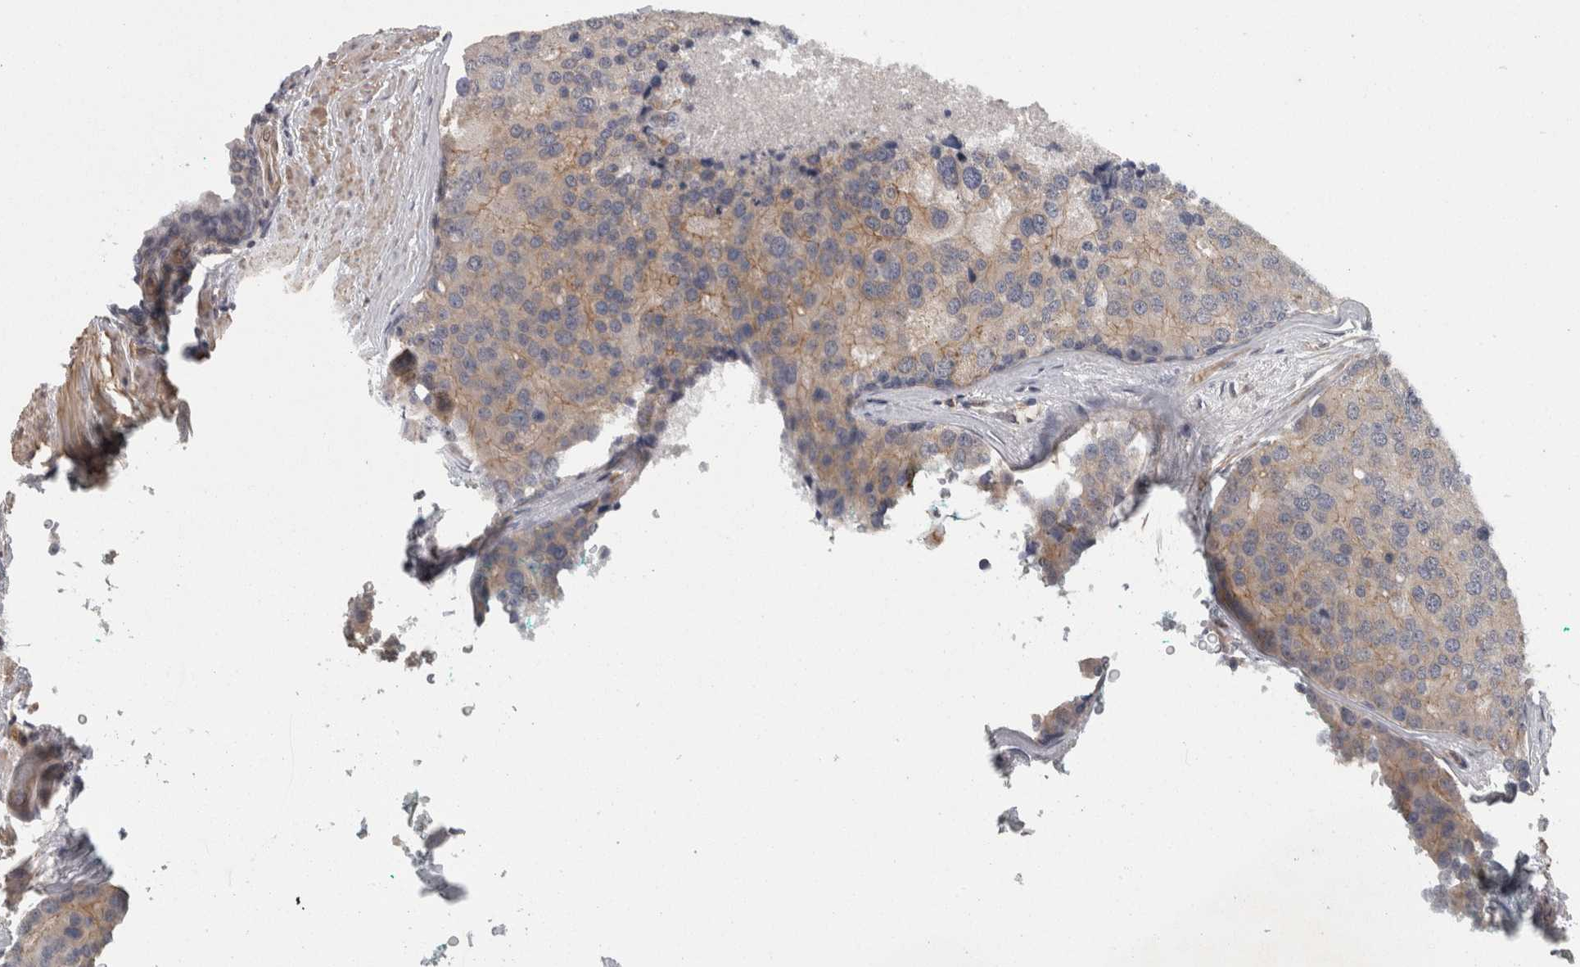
{"staining": {"intensity": "weak", "quantity": "25%-75%", "location": "cytoplasmic/membranous"}, "tissue": "prostate cancer", "cell_type": "Tumor cells", "image_type": "cancer", "snomed": [{"axis": "morphology", "description": "Adenocarcinoma, High grade"}, {"axis": "topography", "description": "Prostate"}], "caption": "Immunohistochemical staining of human adenocarcinoma (high-grade) (prostate) demonstrates weak cytoplasmic/membranous protein expression in approximately 25%-75% of tumor cells.", "gene": "RMDN1", "patient": {"sex": "male", "age": 50}}